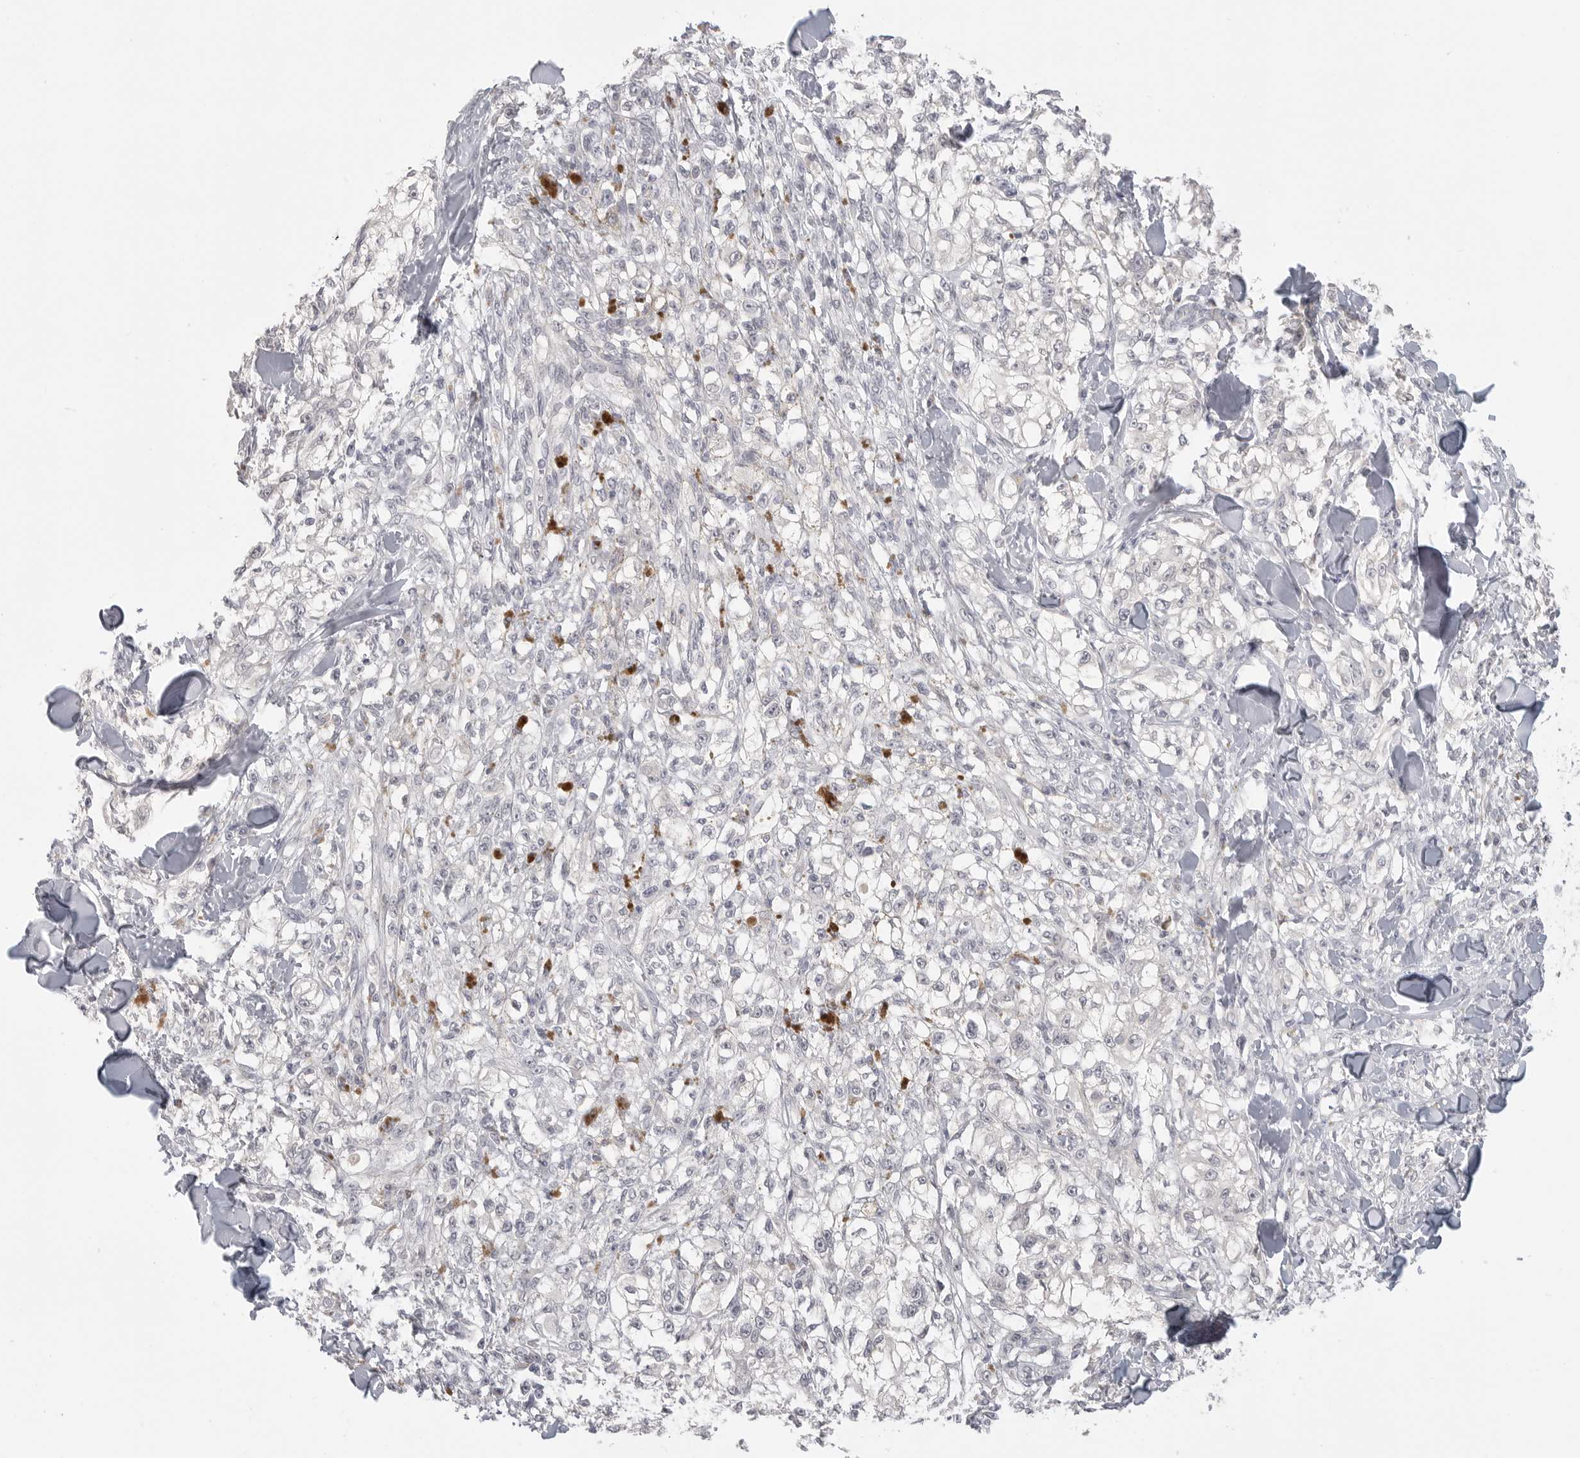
{"staining": {"intensity": "negative", "quantity": "none", "location": "none"}, "tissue": "melanoma", "cell_type": "Tumor cells", "image_type": "cancer", "snomed": [{"axis": "morphology", "description": "Malignant melanoma, NOS"}, {"axis": "topography", "description": "Skin of head"}], "caption": "Immunohistochemistry micrograph of melanoma stained for a protein (brown), which displays no expression in tumor cells.", "gene": "HMGCS2", "patient": {"sex": "male", "age": 83}}